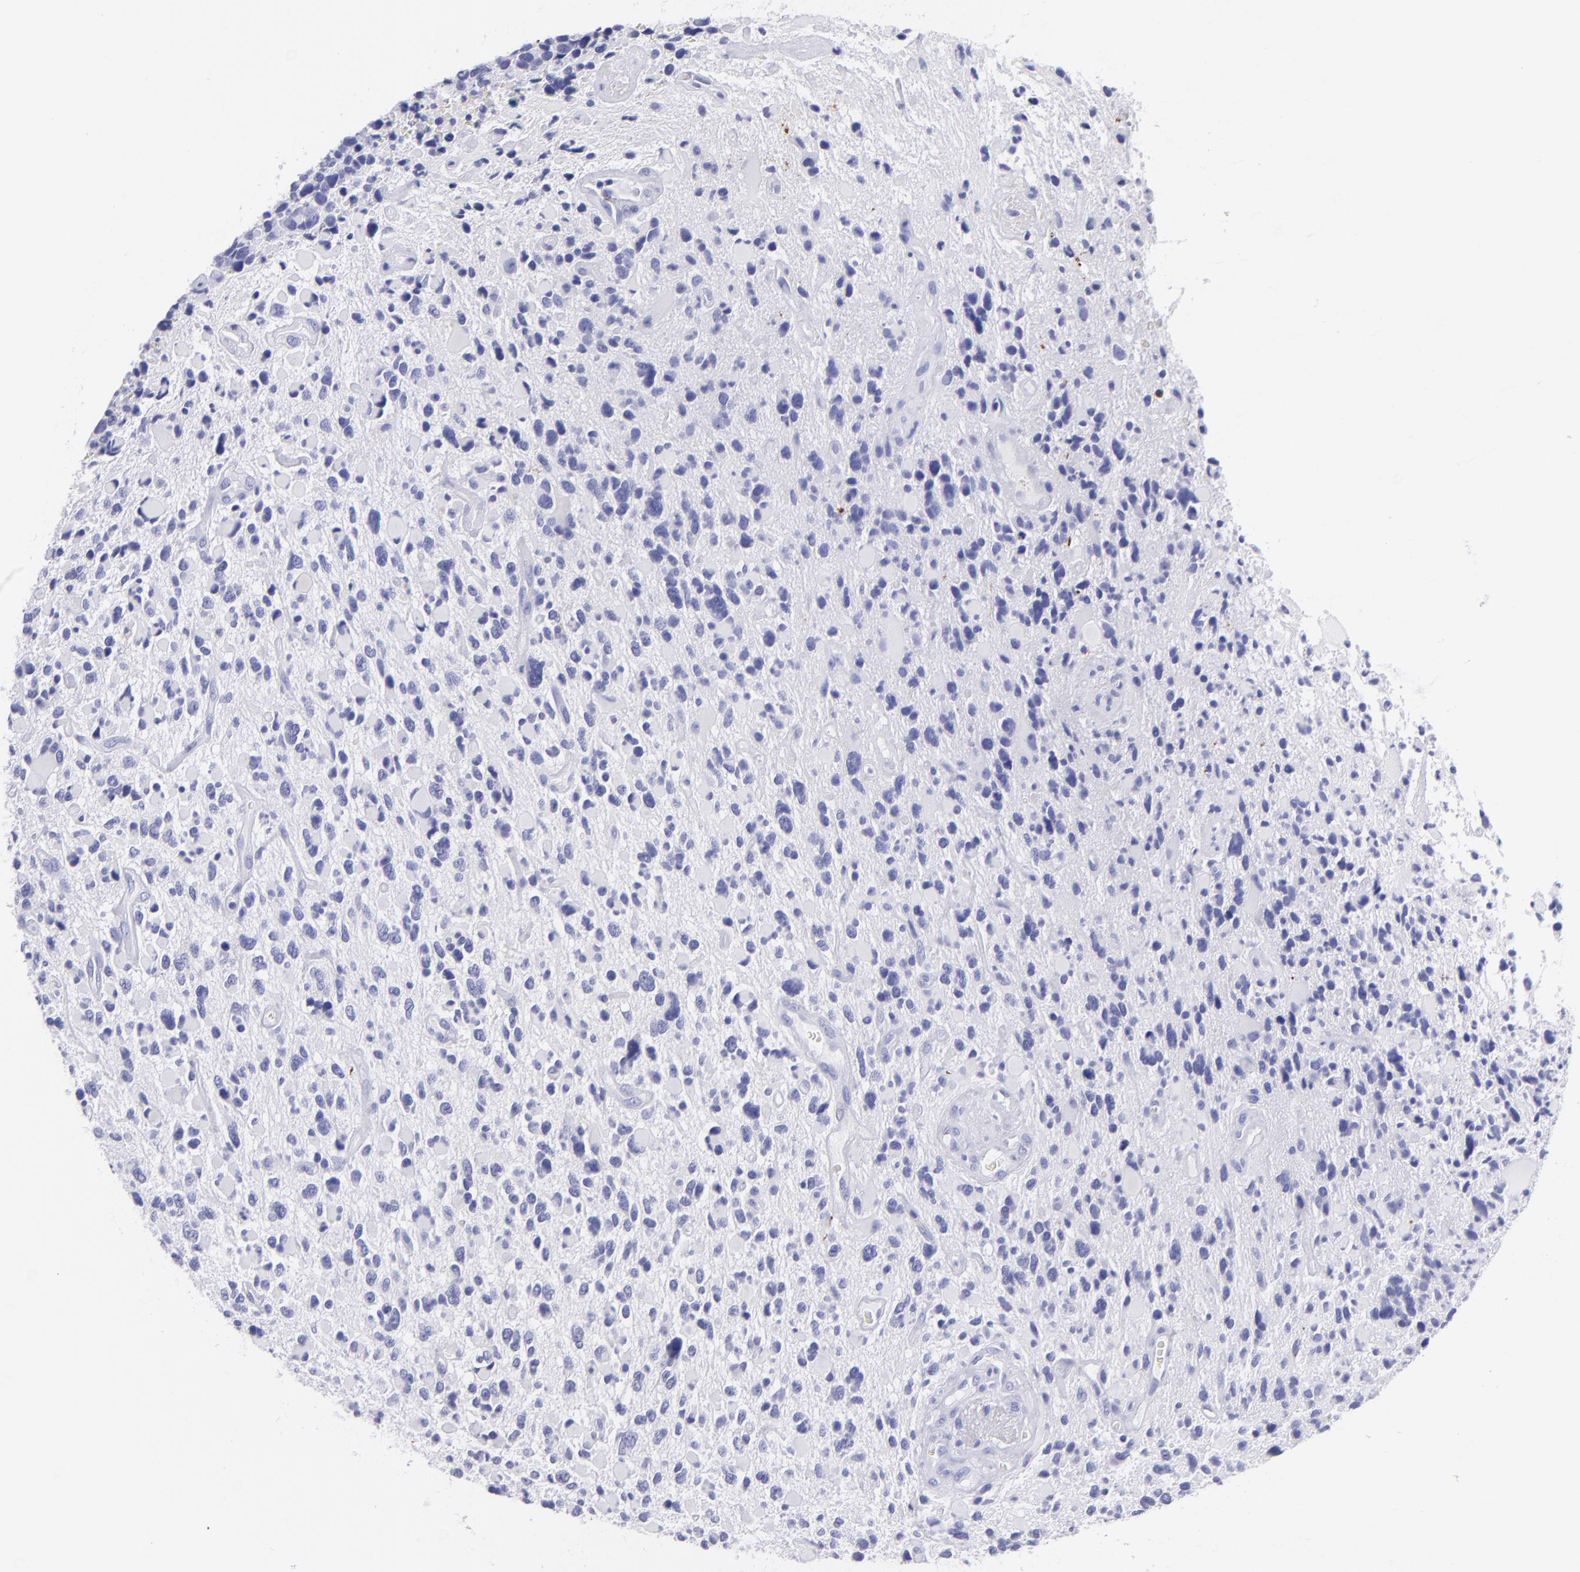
{"staining": {"intensity": "negative", "quantity": "none", "location": "none"}, "tissue": "glioma", "cell_type": "Tumor cells", "image_type": "cancer", "snomed": [{"axis": "morphology", "description": "Glioma, malignant, High grade"}, {"axis": "topography", "description": "Brain"}], "caption": "IHC histopathology image of malignant high-grade glioma stained for a protein (brown), which displays no staining in tumor cells. Nuclei are stained in blue.", "gene": "CNP", "patient": {"sex": "female", "age": 37}}